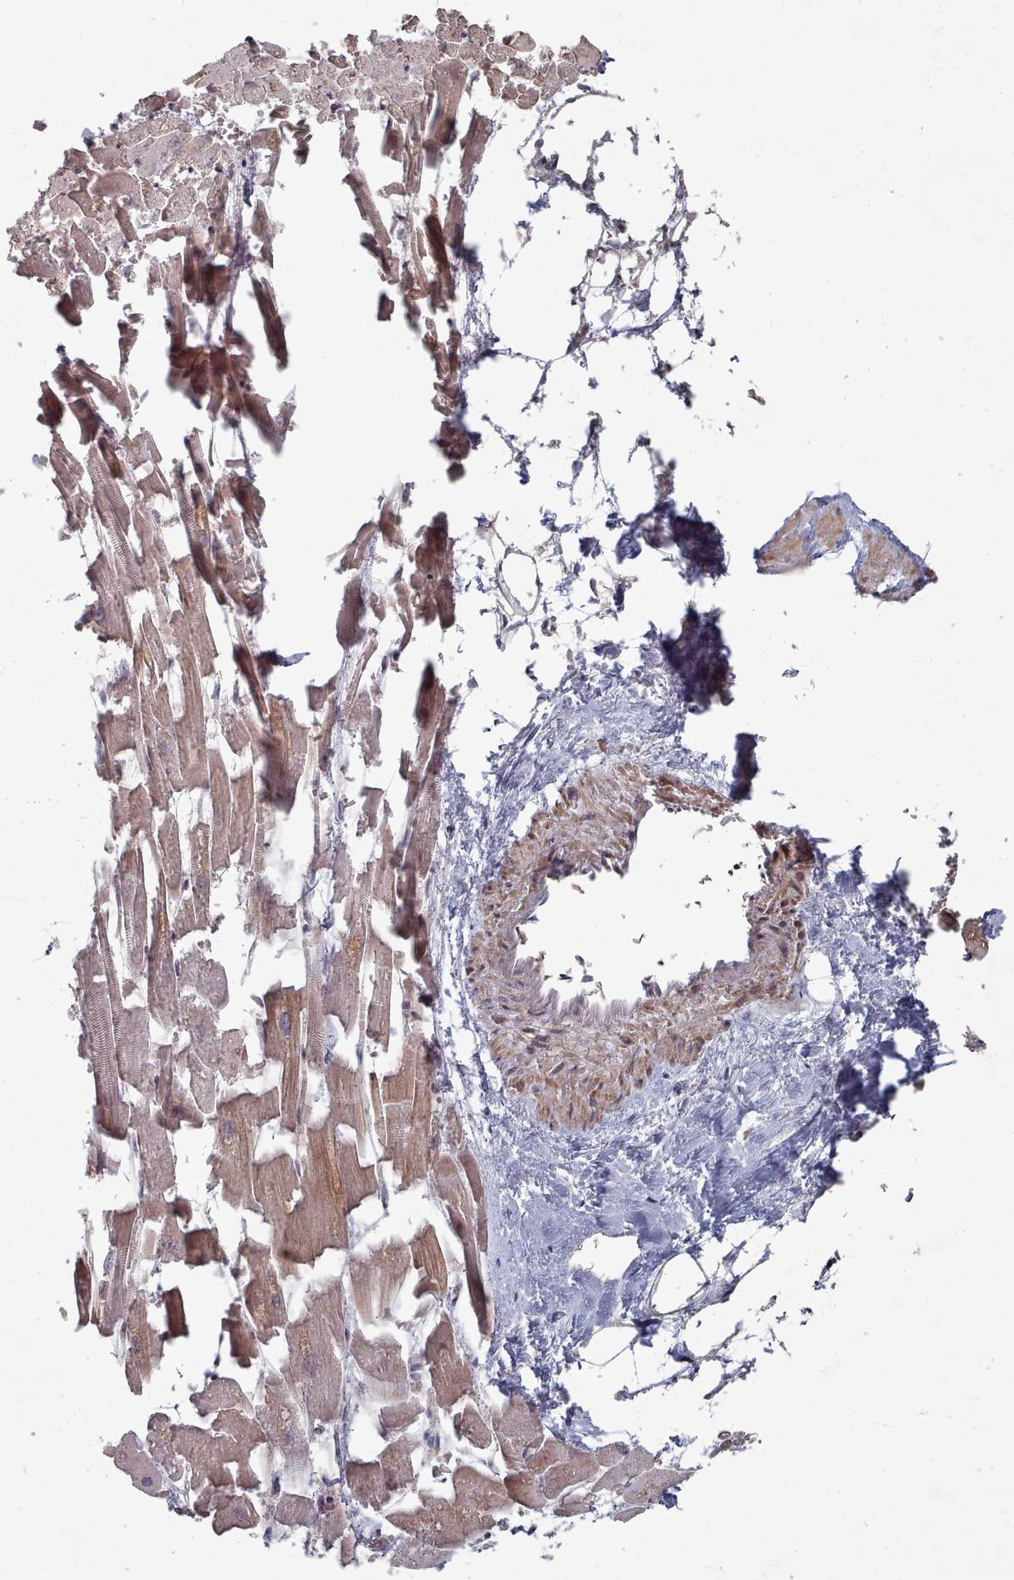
{"staining": {"intensity": "moderate", "quantity": ">75%", "location": "cytoplasmic/membranous"}, "tissue": "heart muscle", "cell_type": "Cardiomyocytes", "image_type": "normal", "snomed": [{"axis": "morphology", "description": "Normal tissue, NOS"}, {"axis": "topography", "description": "Heart"}], "caption": "Cardiomyocytes show medium levels of moderate cytoplasmic/membranous staining in about >75% of cells in unremarkable human heart muscle. Immunohistochemistry (ihc) stains the protein in brown and the nuclei are stained blue.", "gene": "CPSF4", "patient": {"sex": "female", "age": 64}}